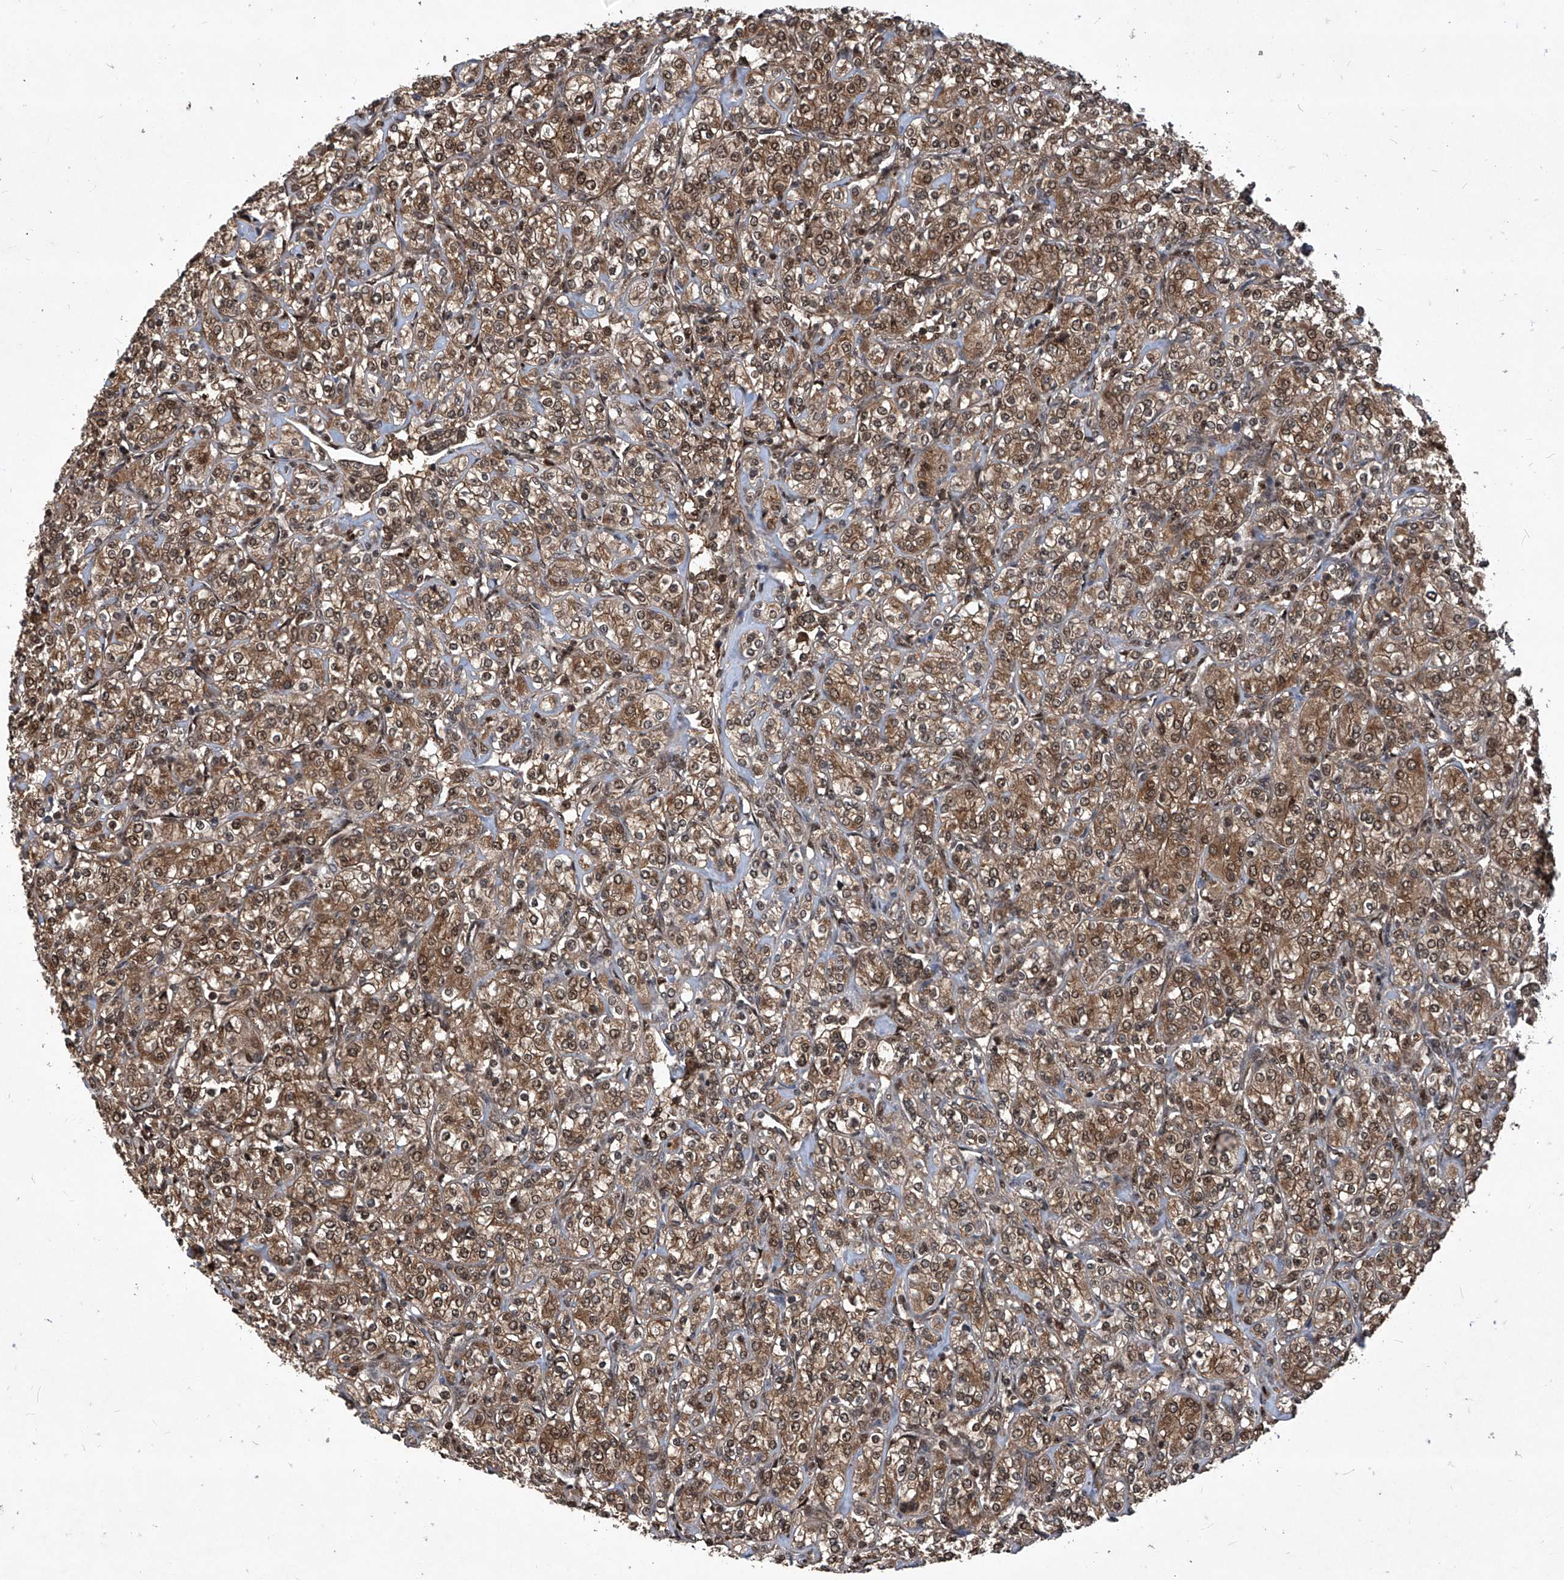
{"staining": {"intensity": "moderate", "quantity": ">75%", "location": "cytoplasmic/membranous,nuclear"}, "tissue": "renal cancer", "cell_type": "Tumor cells", "image_type": "cancer", "snomed": [{"axis": "morphology", "description": "Adenocarcinoma, NOS"}, {"axis": "topography", "description": "Kidney"}], "caption": "Moderate cytoplasmic/membranous and nuclear protein expression is present in approximately >75% of tumor cells in renal cancer.", "gene": "PSMB1", "patient": {"sex": "male", "age": 77}}